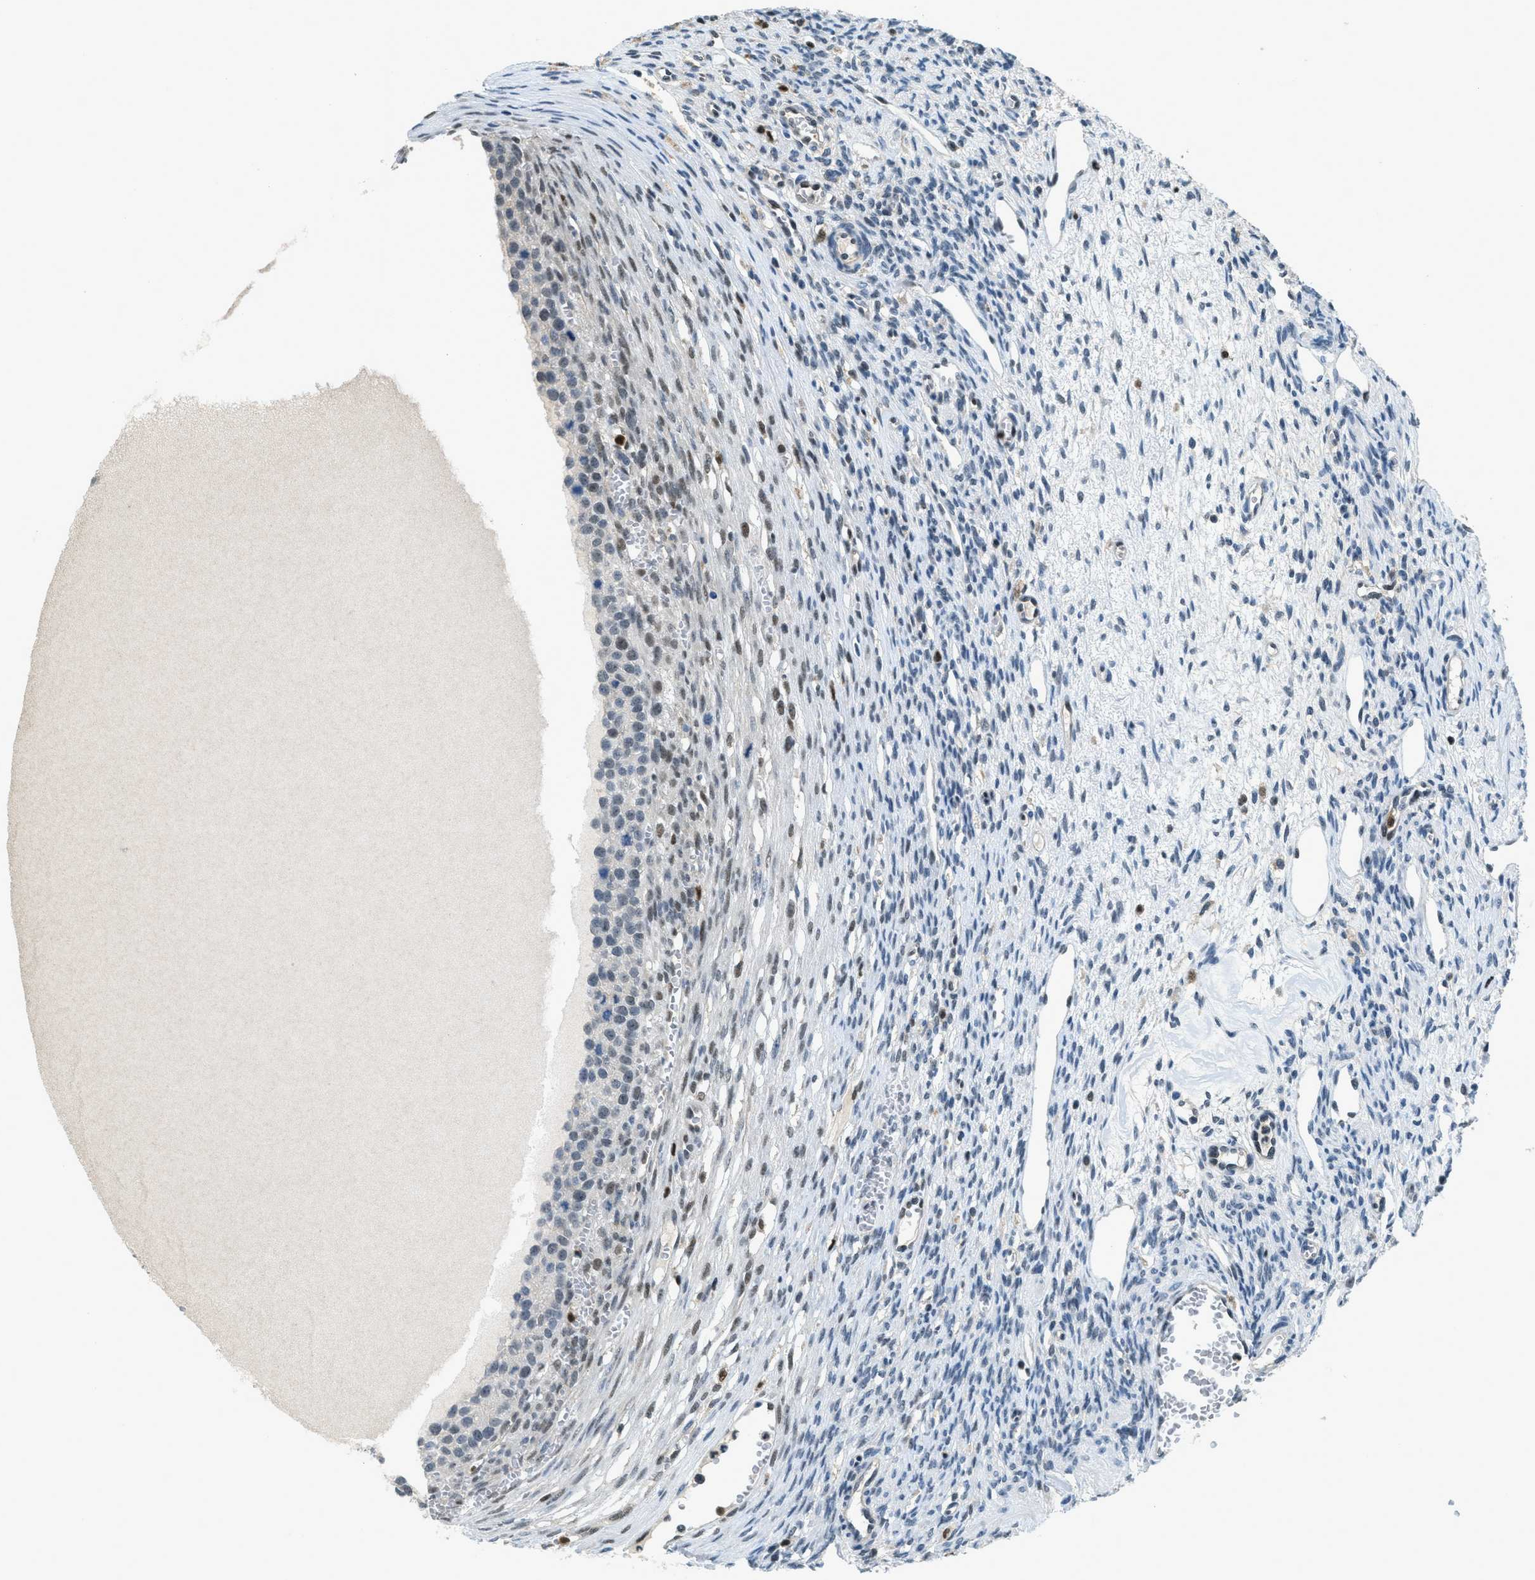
{"staining": {"intensity": "moderate", "quantity": "<25%", "location": "nuclear"}, "tissue": "ovary", "cell_type": "Follicle cells", "image_type": "normal", "snomed": [{"axis": "morphology", "description": "Normal tissue, NOS"}, {"axis": "topography", "description": "Ovary"}], "caption": "IHC staining of normal ovary, which shows low levels of moderate nuclear expression in approximately <25% of follicle cells indicating moderate nuclear protein staining. The staining was performed using DAB (3,3'-diaminobenzidine) (brown) for protein detection and nuclei were counterstained in hematoxylin (blue).", "gene": "OGFR", "patient": {"sex": "female", "age": 33}}